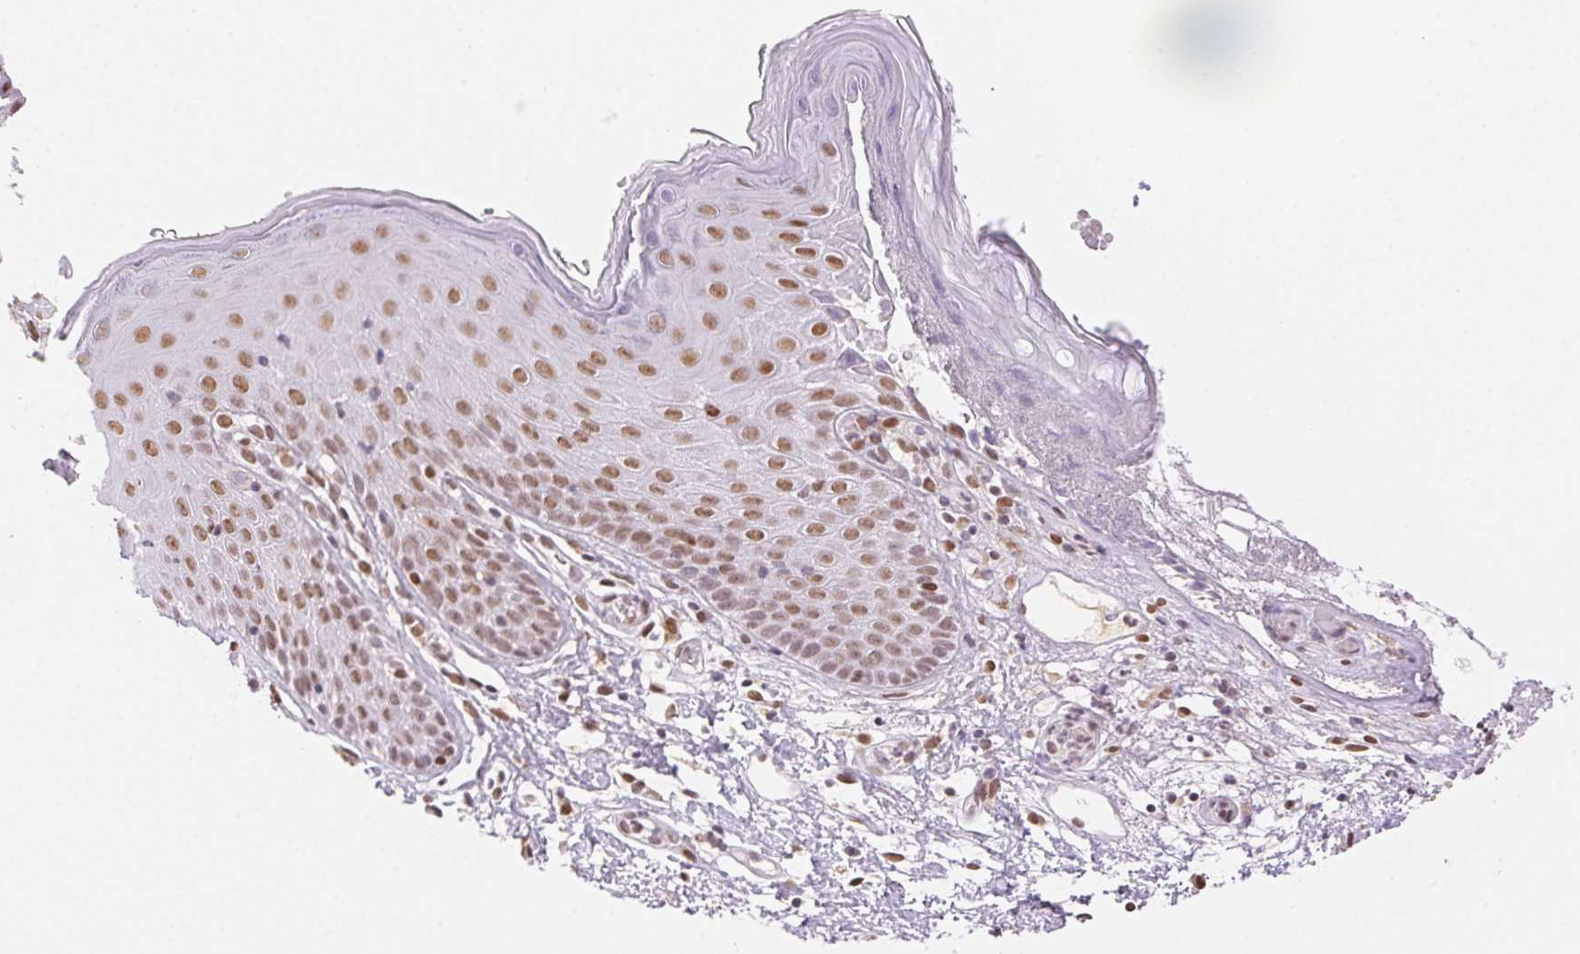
{"staining": {"intensity": "moderate", "quantity": ">75%", "location": "nuclear"}, "tissue": "skin", "cell_type": "Epidermal cells", "image_type": "normal", "snomed": [{"axis": "morphology", "description": "Normal tissue, NOS"}, {"axis": "topography", "description": "Vulva"}], "caption": "IHC (DAB (3,3'-diaminobenzidine)) staining of normal human skin exhibits moderate nuclear protein positivity in approximately >75% of epidermal cells.", "gene": "H2AZ1", "patient": {"sex": "female", "age": 68}}